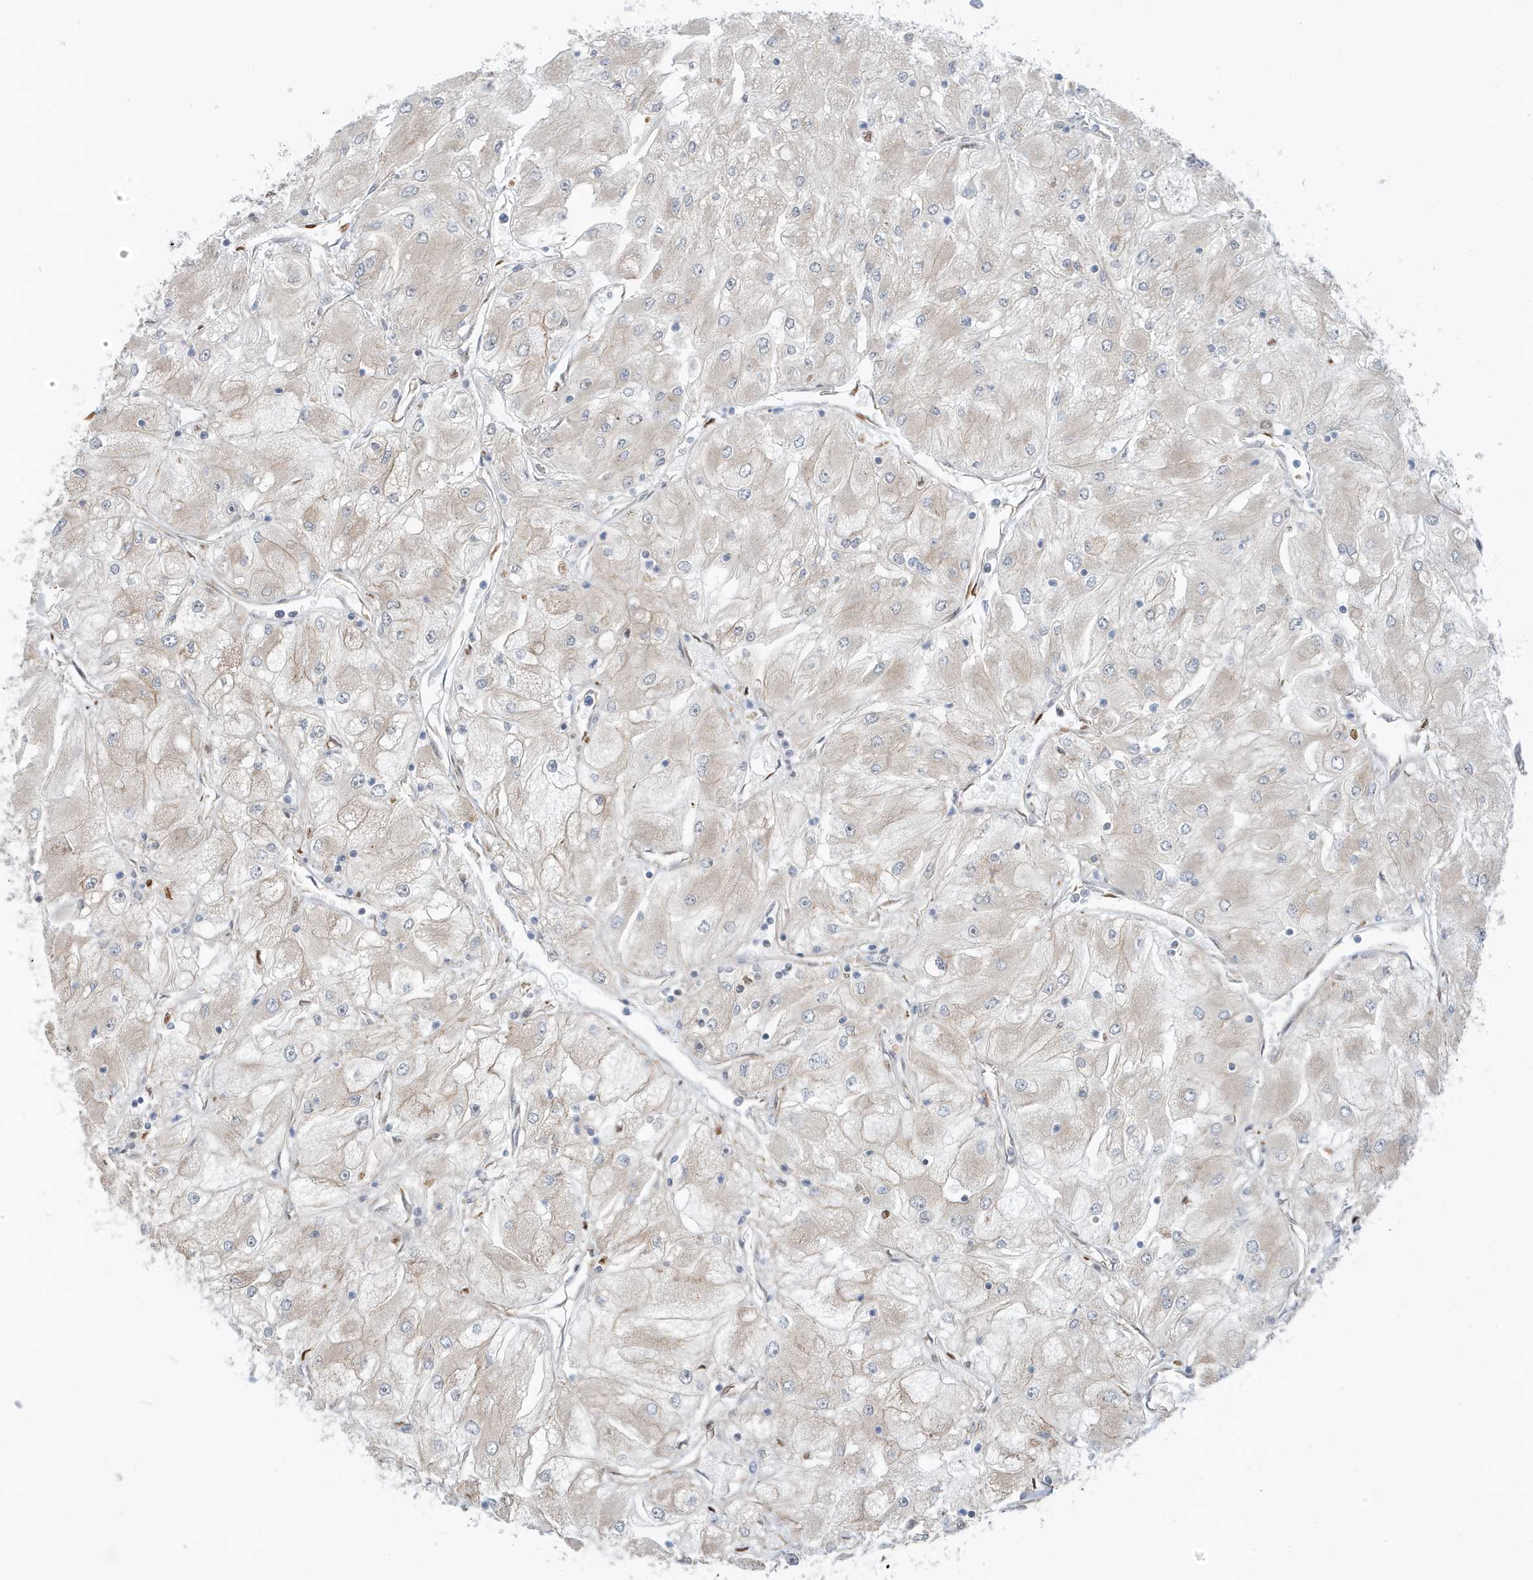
{"staining": {"intensity": "negative", "quantity": "none", "location": "none"}, "tissue": "renal cancer", "cell_type": "Tumor cells", "image_type": "cancer", "snomed": [{"axis": "morphology", "description": "Adenocarcinoma, NOS"}, {"axis": "topography", "description": "Kidney"}], "caption": "DAB (3,3'-diaminobenzidine) immunohistochemical staining of renal cancer demonstrates no significant expression in tumor cells.", "gene": "CHCHD4", "patient": {"sex": "male", "age": 80}}